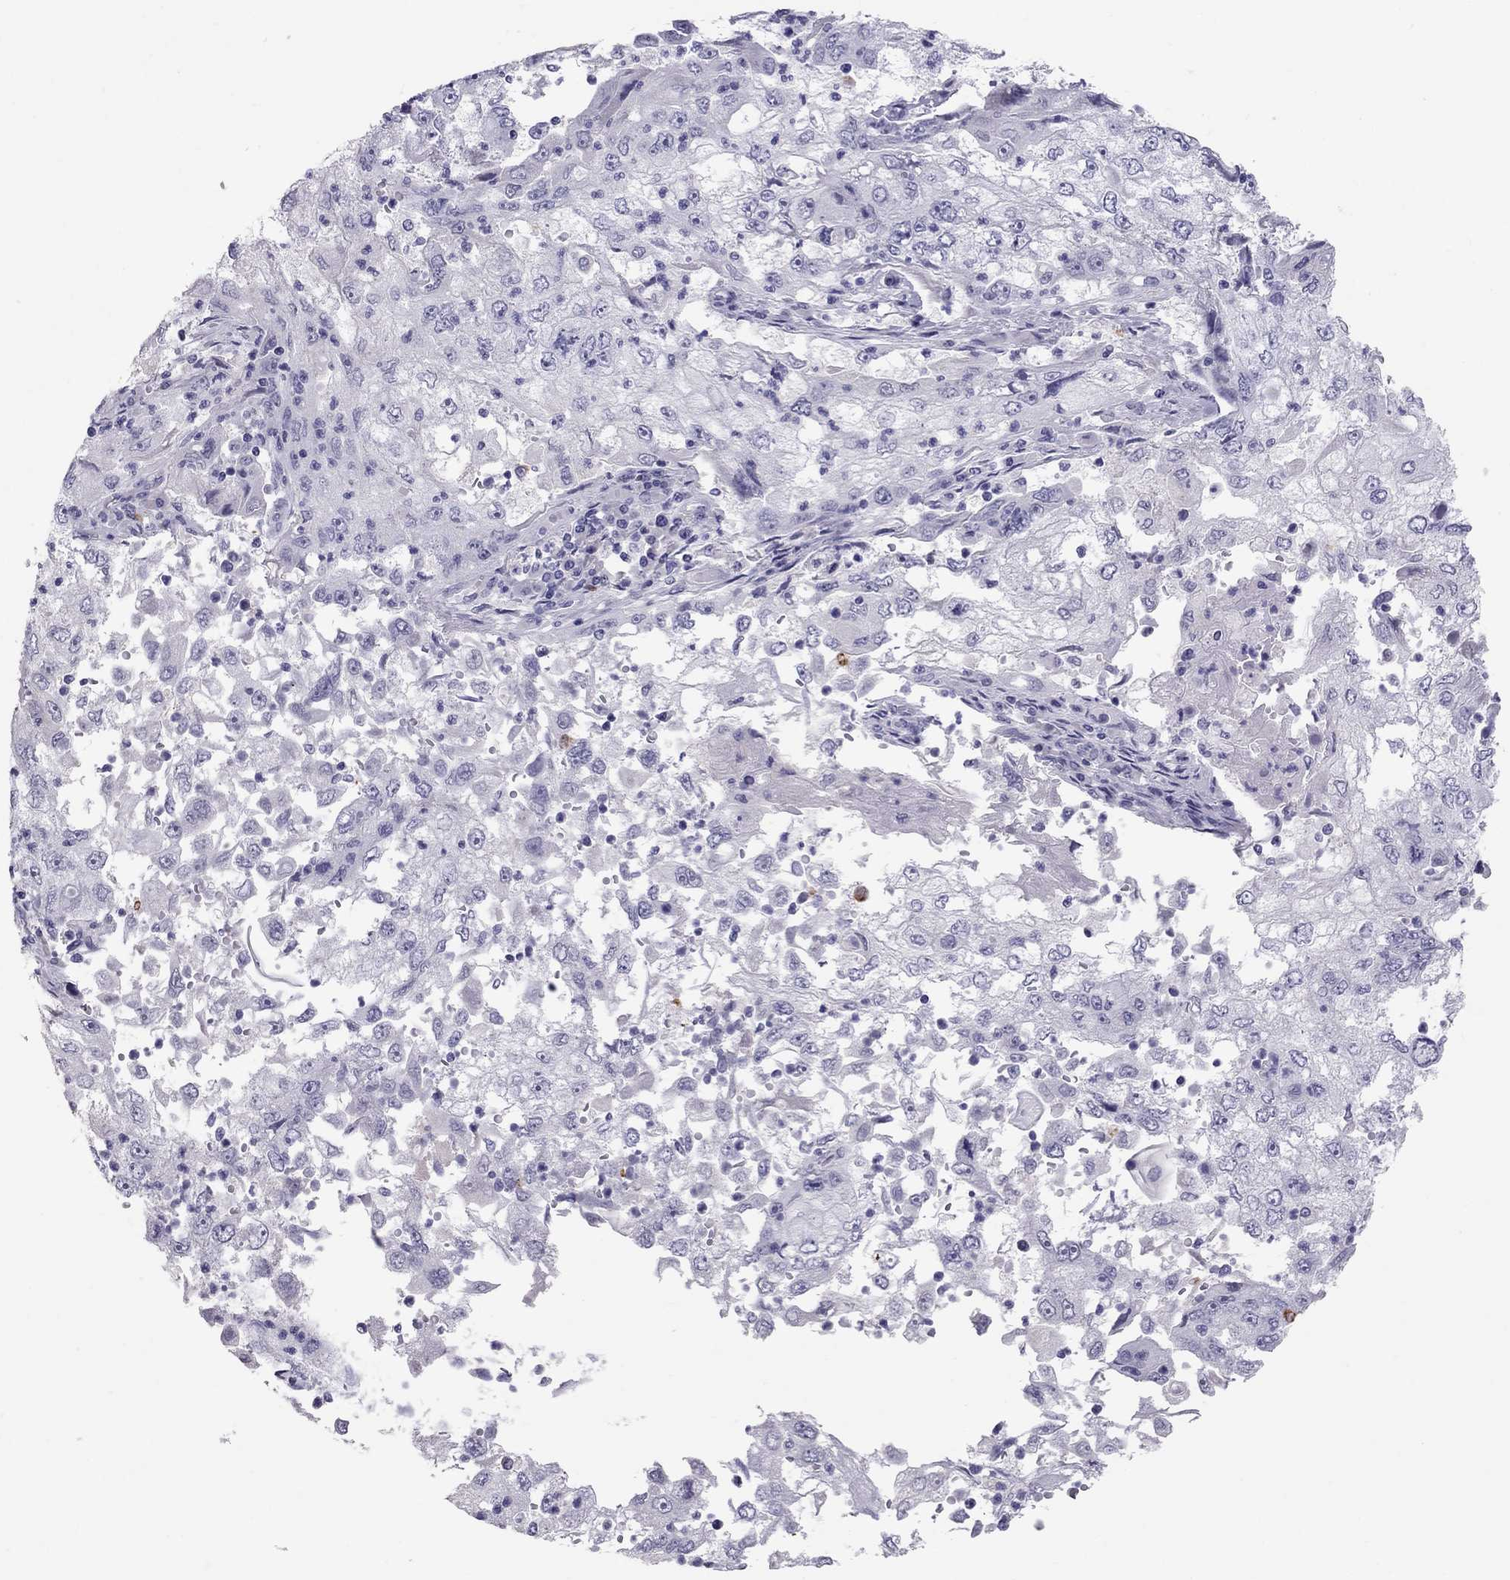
{"staining": {"intensity": "negative", "quantity": "none", "location": "none"}, "tissue": "cervical cancer", "cell_type": "Tumor cells", "image_type": "cancer", "snomed": [{"axis": "morphology", "description": "Squamous cell carcinoma, NOS"}, {"axis": "topography", "description": "Cervix"}], "caption": "High power microscopy micrograph of an immunohistochemistry (IHC) photomicrograph of cervical cancer, revealing no significant positivity in tumor cells.", "gene": "IL17REL", "patient": {"sex": "female", "age": 36}}